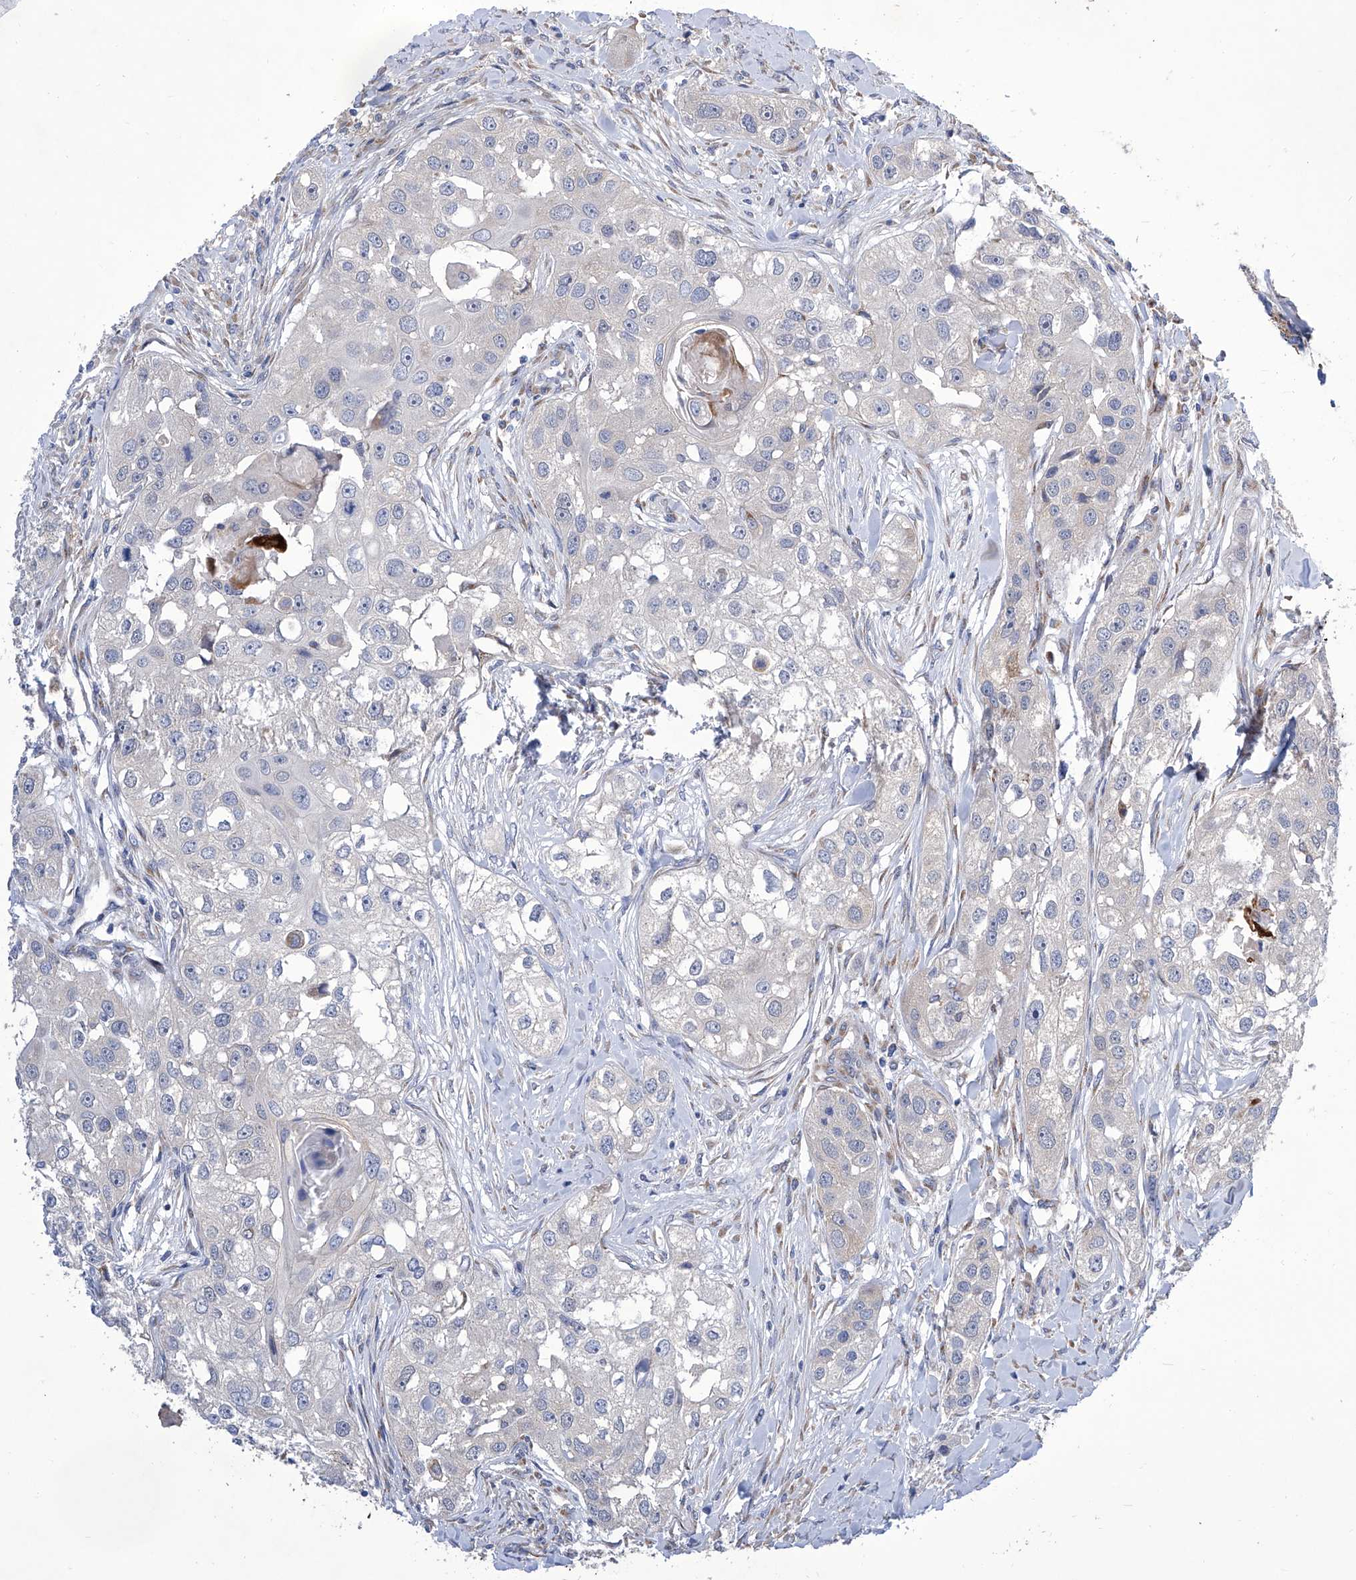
{"staining": {"intensity": "negative", "quantity": "none", "location": "none"}, "tissue": "head and neck cancer", "cell_type": "Tumor cells", "image_type": "cancer", "snomed": [{"axis": "morphology", "description": "Normal tissue, NOS"}, {"axis": "morphology", "description": "Squamous cell carcinoma, NOS"}, {"axis": "topography", "description": "Skeletal muscle"}, {"axis": "topography", "description": "Head-Neck"}], "caption": "Tumor cells show no significant staining in head and neck cancer (squamous cell carcinoma). Nuclei are stained in blue.", "gene": "TJAP1", "patient": {"sex": "male", "age": 51}}